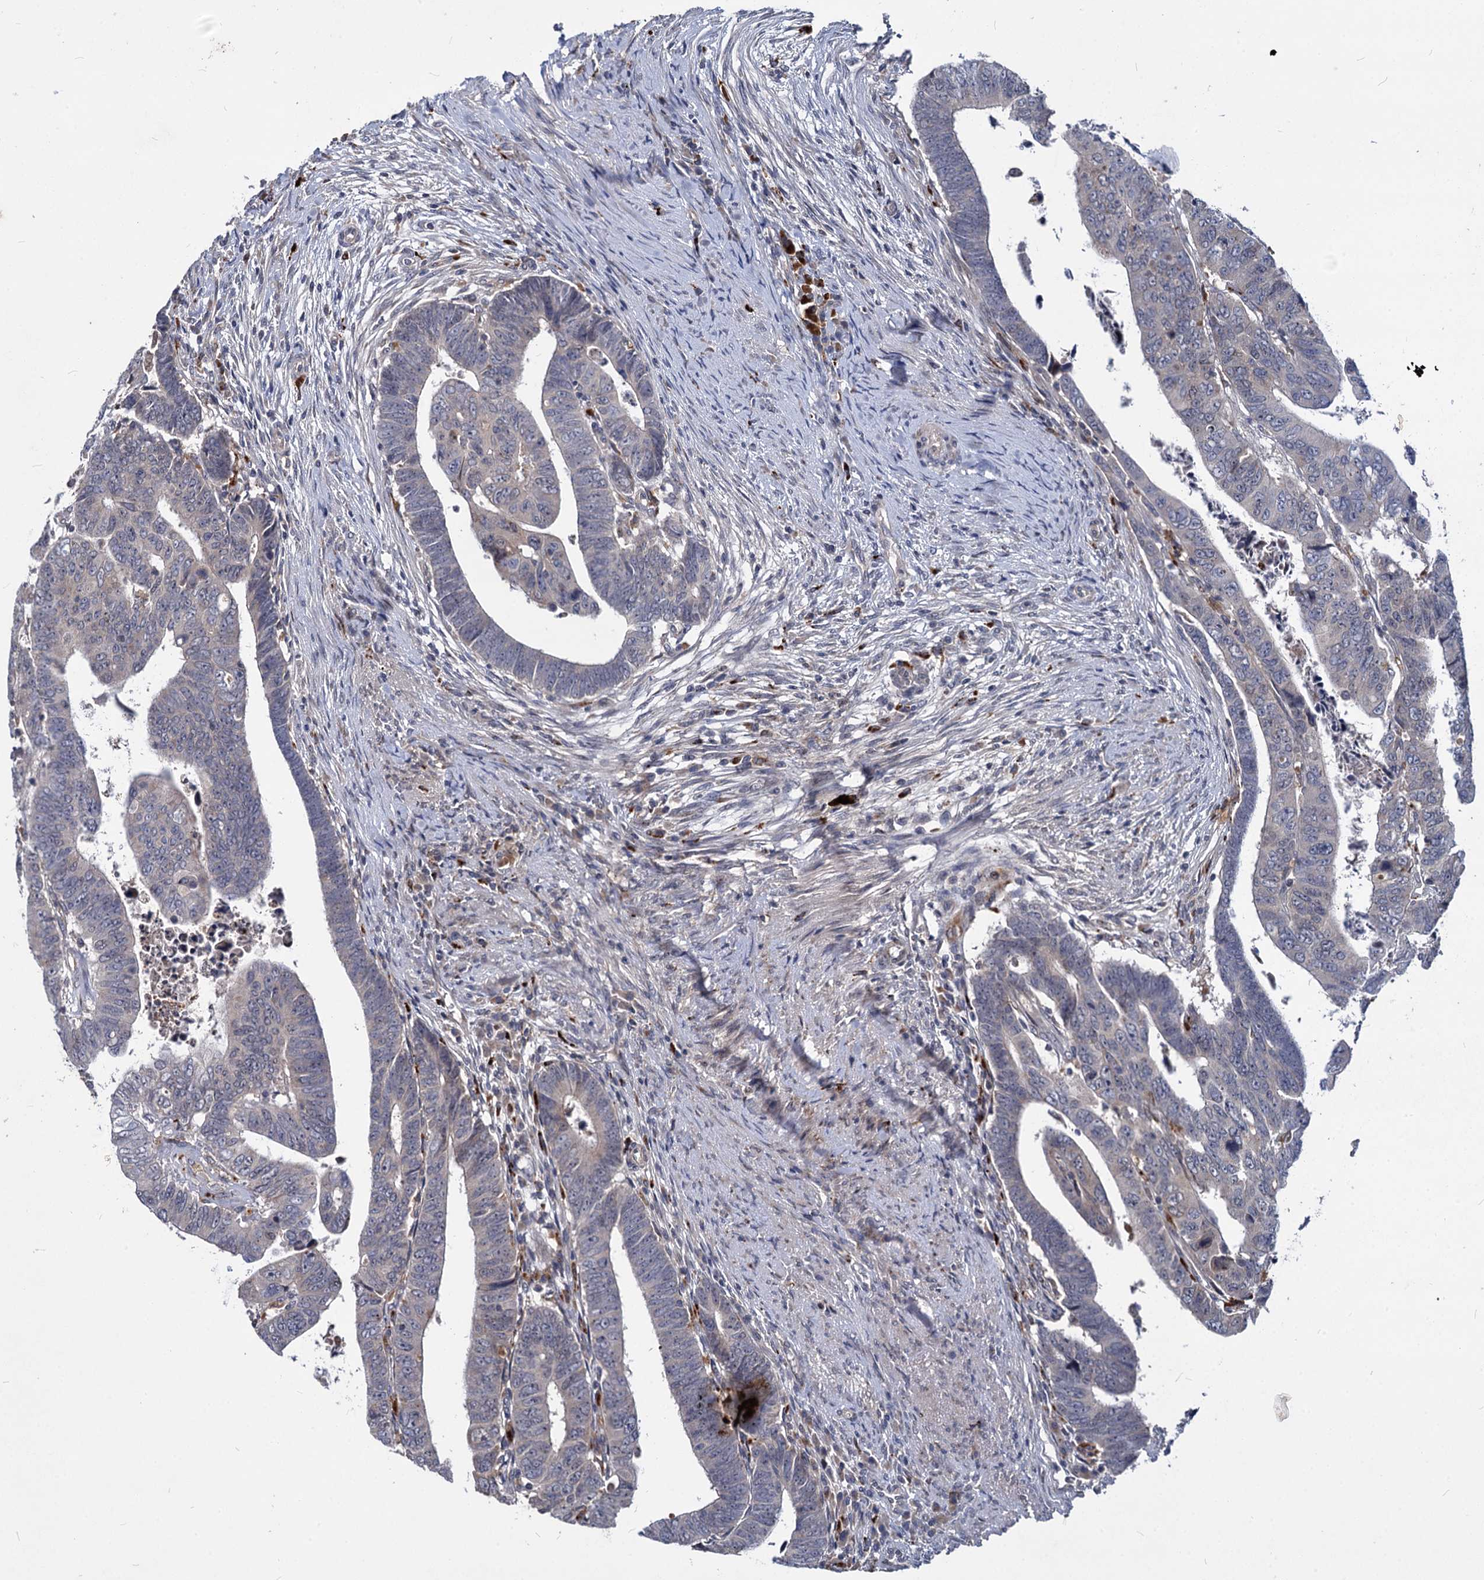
{"staining": {"intensity": "negative", "quantity": "none", "location": "none"}, "tissue": "colorectal cancer", "cell_type": "Tumor cells", "image_type": "cancer", "snomed": [{"axis": "morphology", "description": "Normal tissue, NOS"}, {"axis": "morphology", "description": "Adenocarcinoma, NOS"}, {"axis": "topography", "description": "Rectum"}], "caption": "Human colorectal cancer stained for a protein using immunohistochemistry exhibits no expression in tumor cells.", "gene": "C11orf86", "patient": {"sex": "female", "age": 65}}